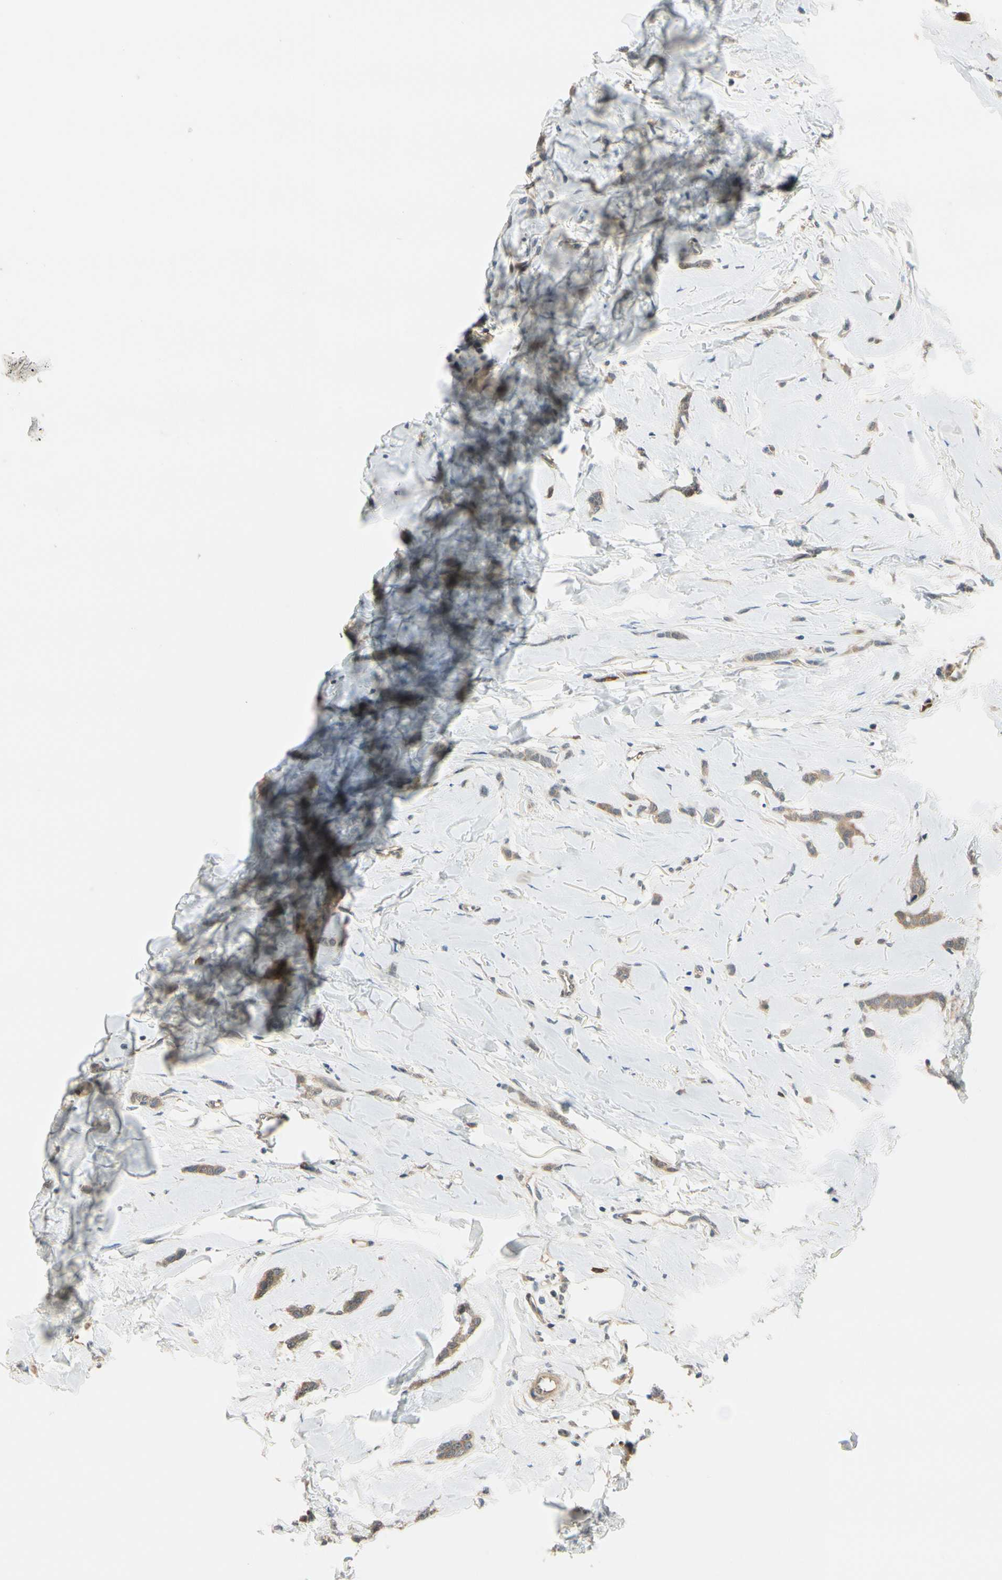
{"staining": {"intensity": "weak", "quantity": ">75%", "location": "cytoplasmic/membranous"}, "tissue": "breast cancer", "cell_type": "Tumor cells", "image_type": "cancer", "snomed": [{"axis": "morphology", "description": "Lobular carcinoma"}, {"axis": "topography", "description": "Skin"}, {"axis": "topography", "description": "Breast"}], "caption": "Immunohistochemistry (IHC) staining of breast lobular carcinoma, which exhibits low levels of weak cytoplasmic/membranous expression in approximately >75% of tumor cells indicating weak cytoplasmic/membranous protein expression. The staining was performed using DAB (brown) for protein detection and nuclei were counterstained in hematoxylin (blue).", "gene": "RASGRF1", "patient": {"sex": "female", "age": 46}}